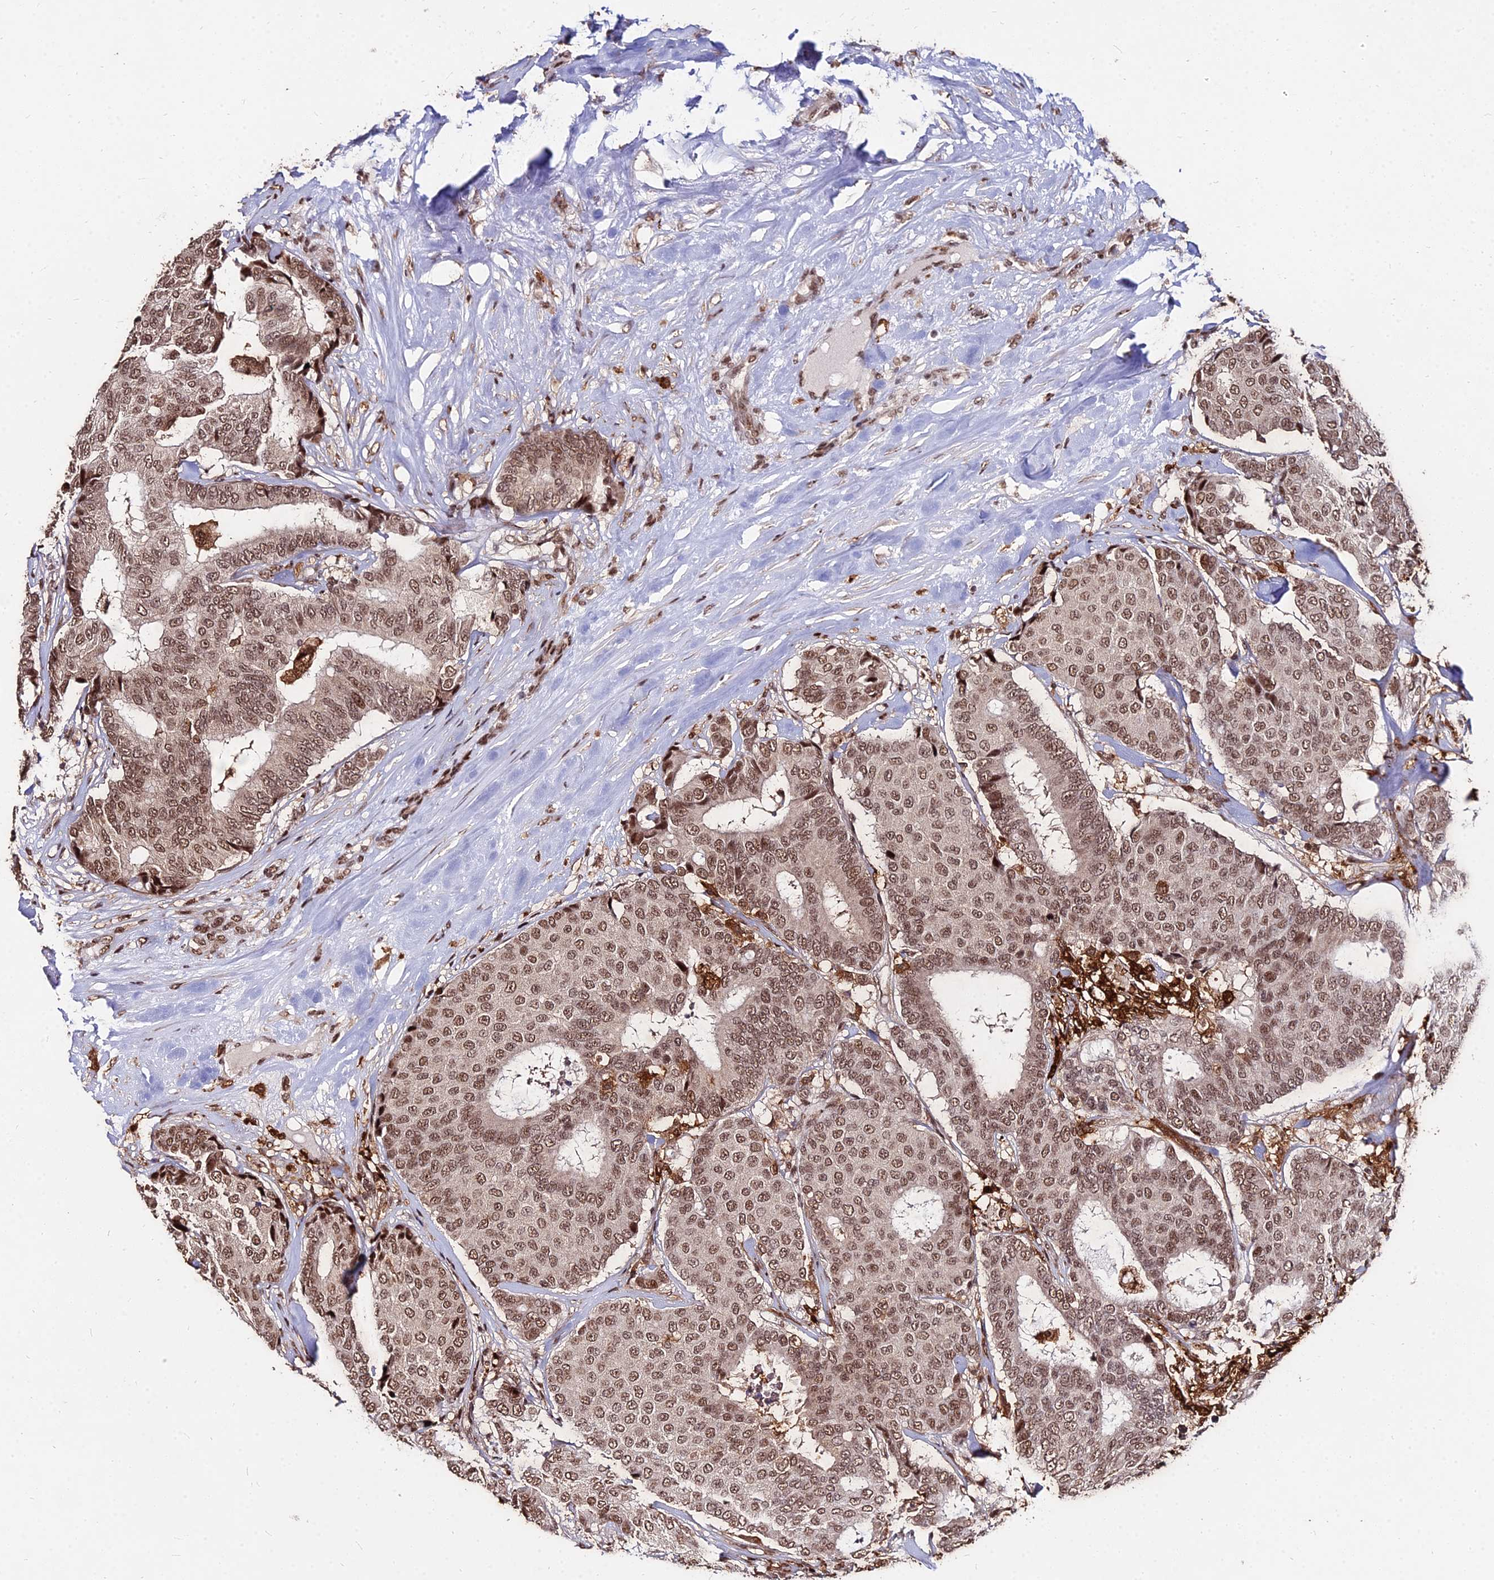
{"staining": {"intensity": "moderate", "quantity": ">75%", "location": "nuclear"}, "tissue": "breast cancer", "cell_type": "Tumor cells", "image_type": "cancer", "snomed": [{"axis": "morphology", "description": "Duct carcinoma"}, {"axis": "topography", "description": "Breast"}], "caption": "A medium amount of moderate nuclear staining is seen in about >75% of tumor cells in breast cancer (intraductal carcinoma) tissue. (DAB (3,3'-diaminobenzidine) IHC with brightfield microscopy, high magnification).", "gene": "ZBED4", "patient": {"sex": "female", "age": 75}}